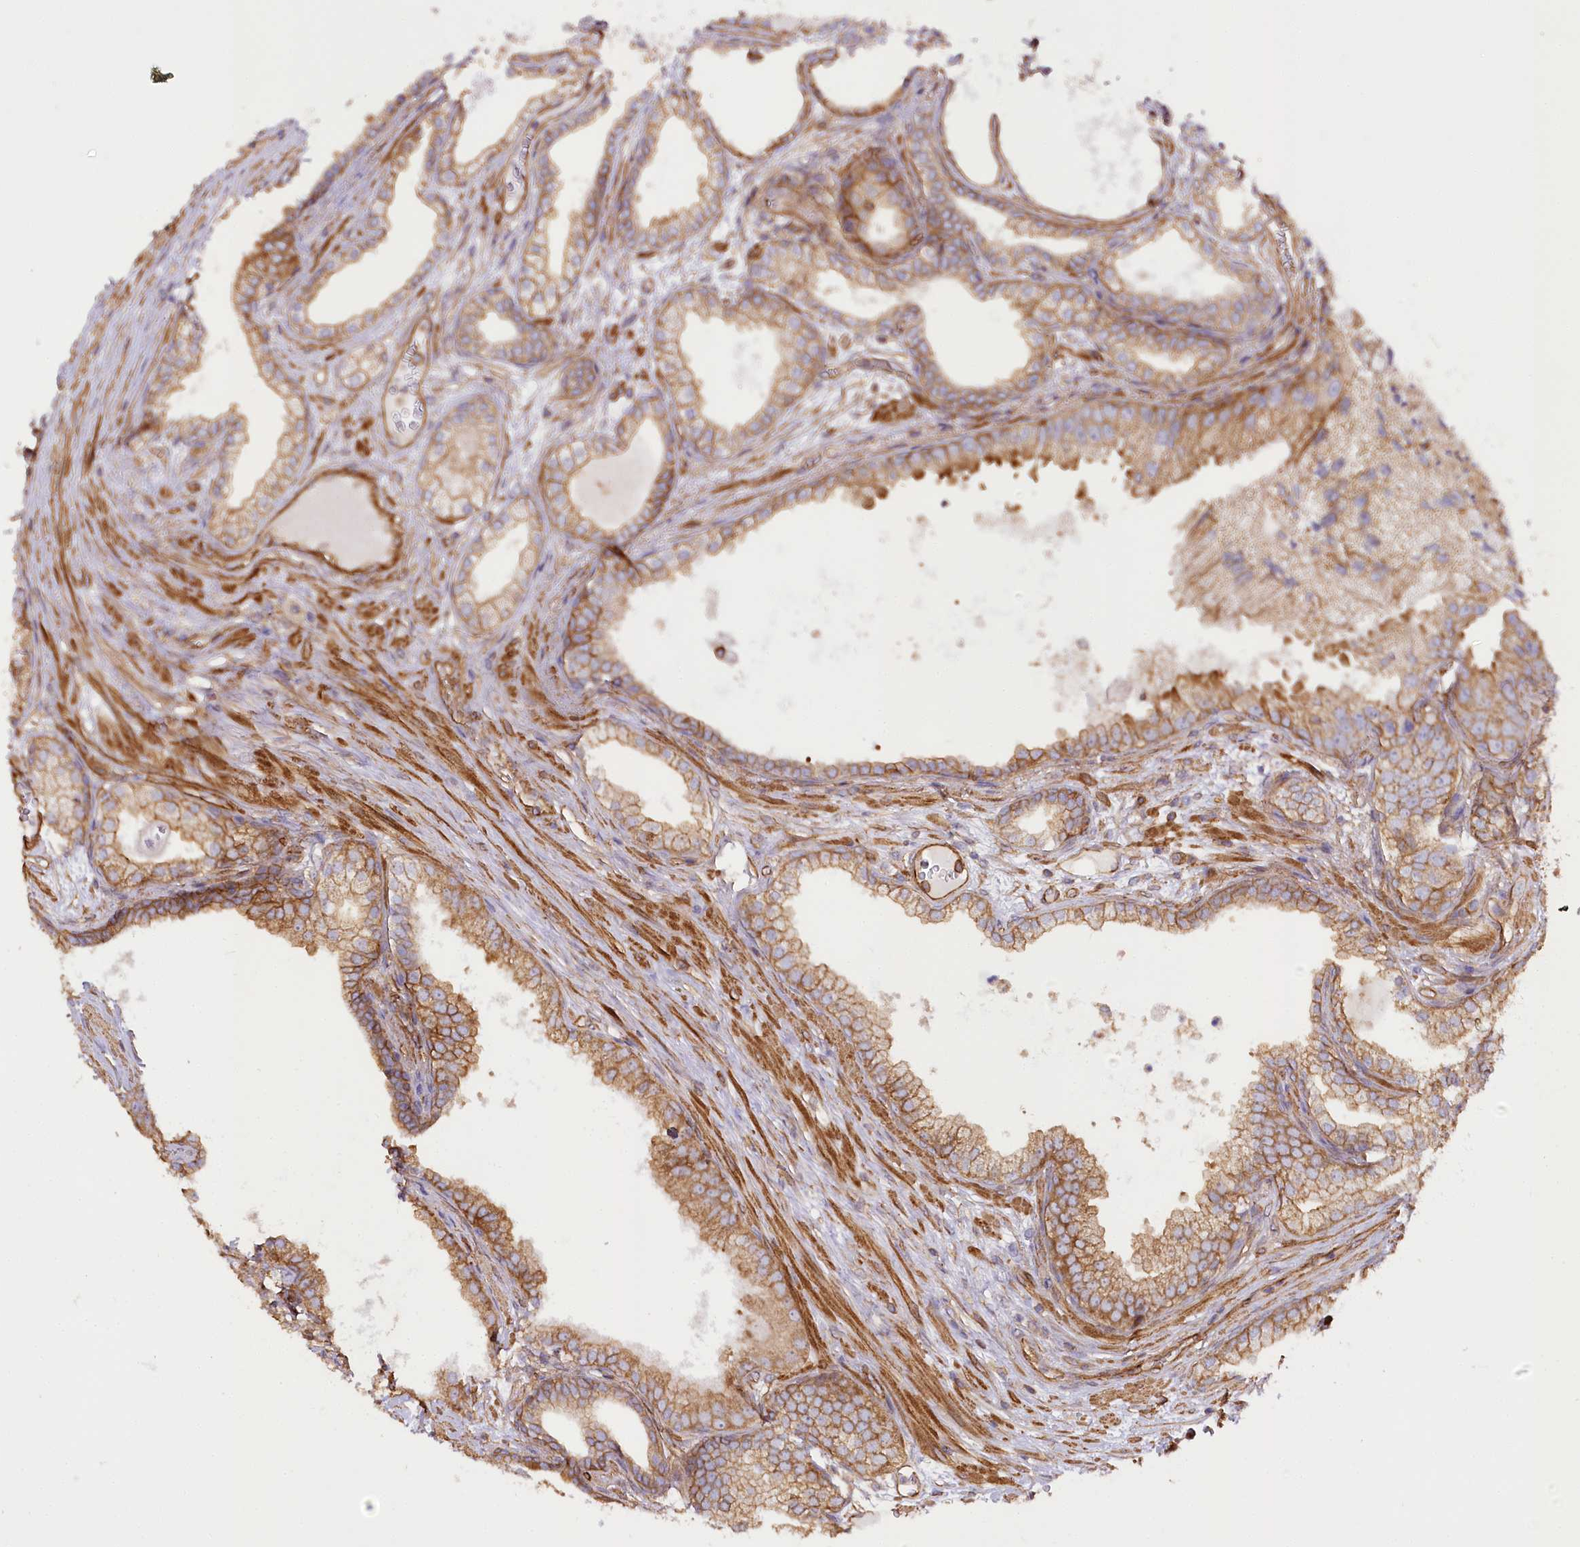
{"staining": {"intensity": "moderate", "quantity": ">75%", "location": "cytoplasmic/membranous"}, "tissue": "prostate cancer", "cell_type": "Tumor cells", "image_type": "cancer", "snomed": [{"axis": "morphology", "description": "Adenocarcinoma, High grade"}, {"axis": "topography", "description": "Prostate"}], "caption": "Prostate cancer (adenocarcinoma (high-grade)) stained for a protein (brown) demonstrates moderate cytoplasmic/membranous positive expression in approximately >75% of tumor cells.", "gene": "SYNPO2", "patient": {"sex": "male", "age": 69}}